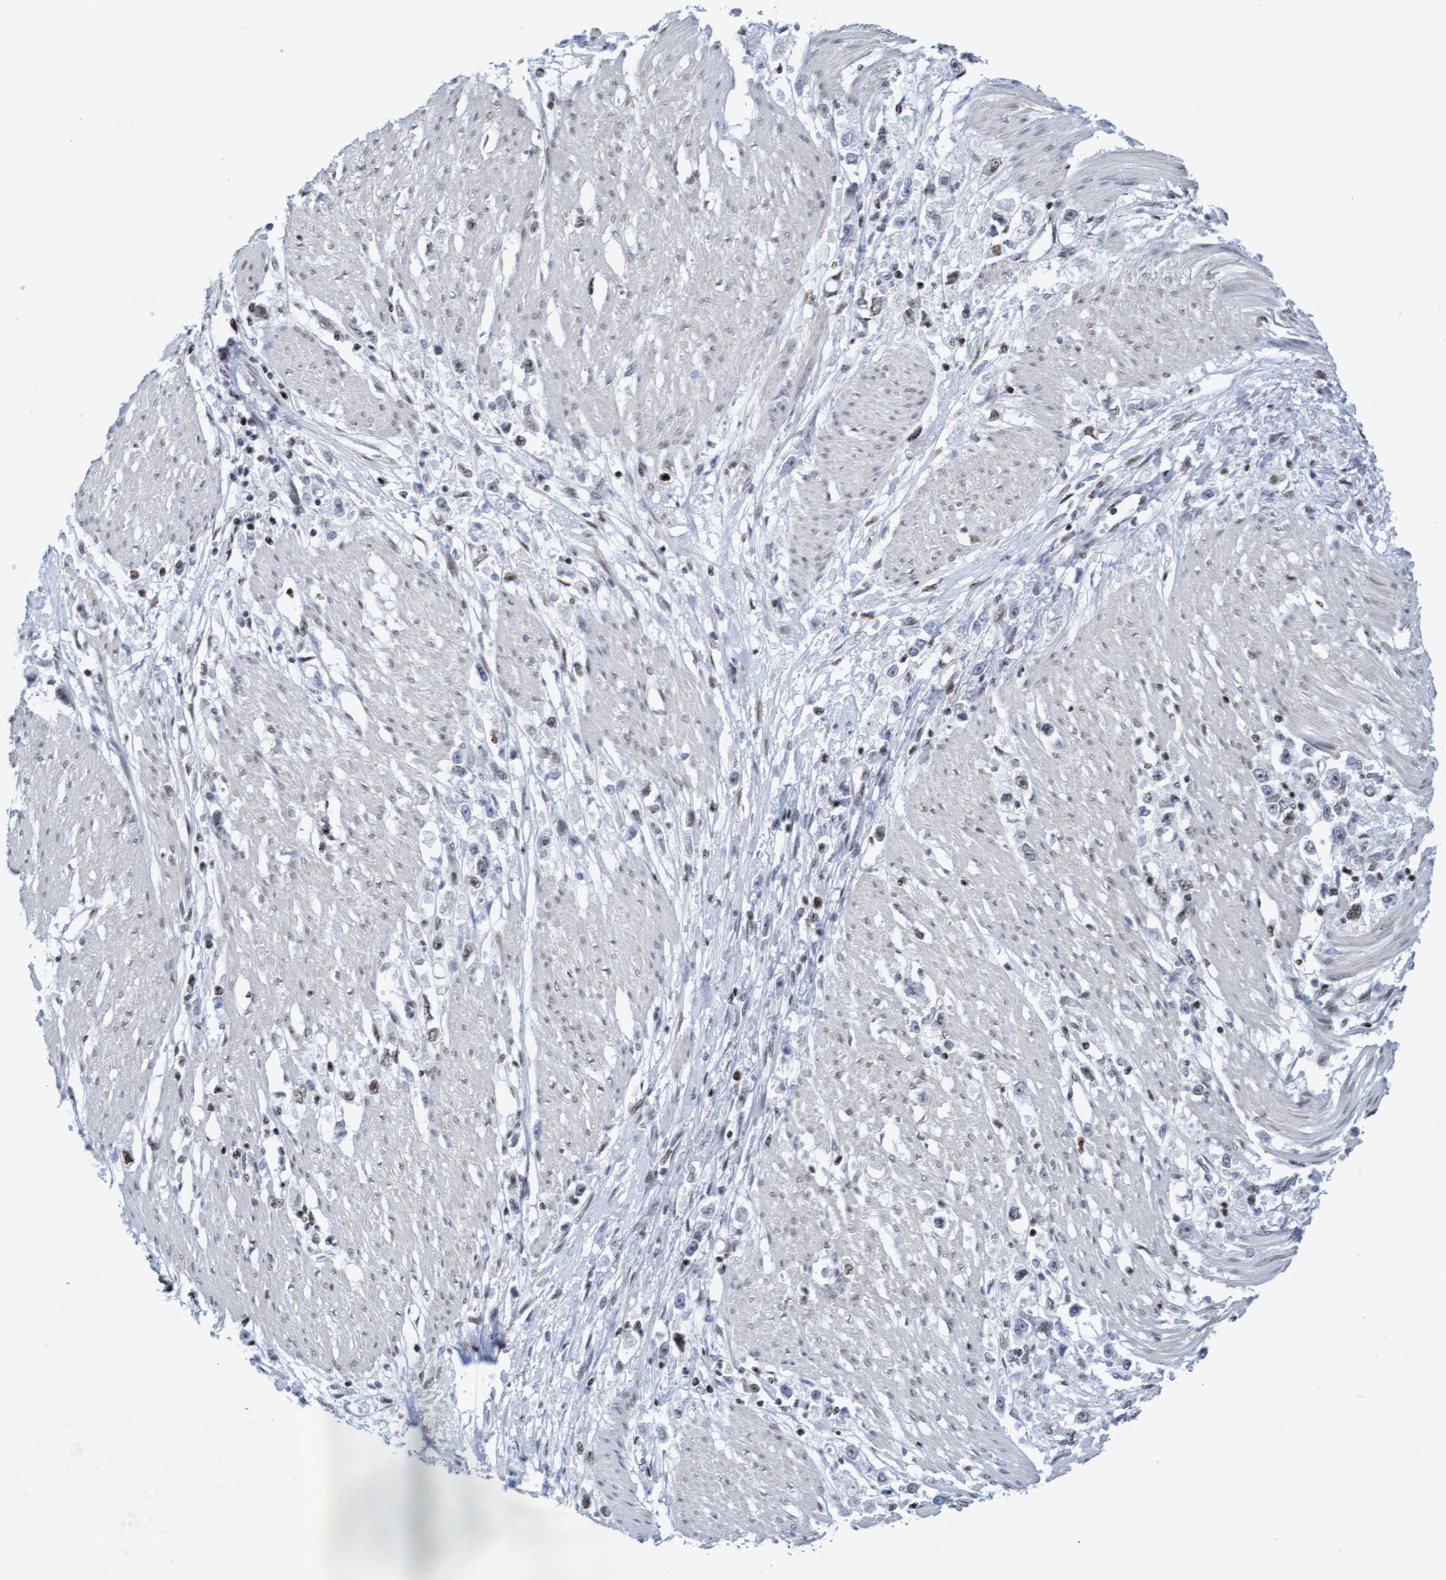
{"staining": {"intensity": "weak", "quantity": "<25%", "location": "nuclear"}, "tissue": "stomach cancer", "cell_type": "Tumor cells", "image_type": "cancer", "snomed": [{"axis": "morphology", "description": "Adenocarcinoma, NOS"}, {"axis": "topography", "description": "Stomach"}], "caption": "Stomach adenocarcinoma was stained to show a protein in brown. There is no significant staining in tumor cells.", "gene": "GLRX2", "patient": {"sex": "female", "age": 59}}